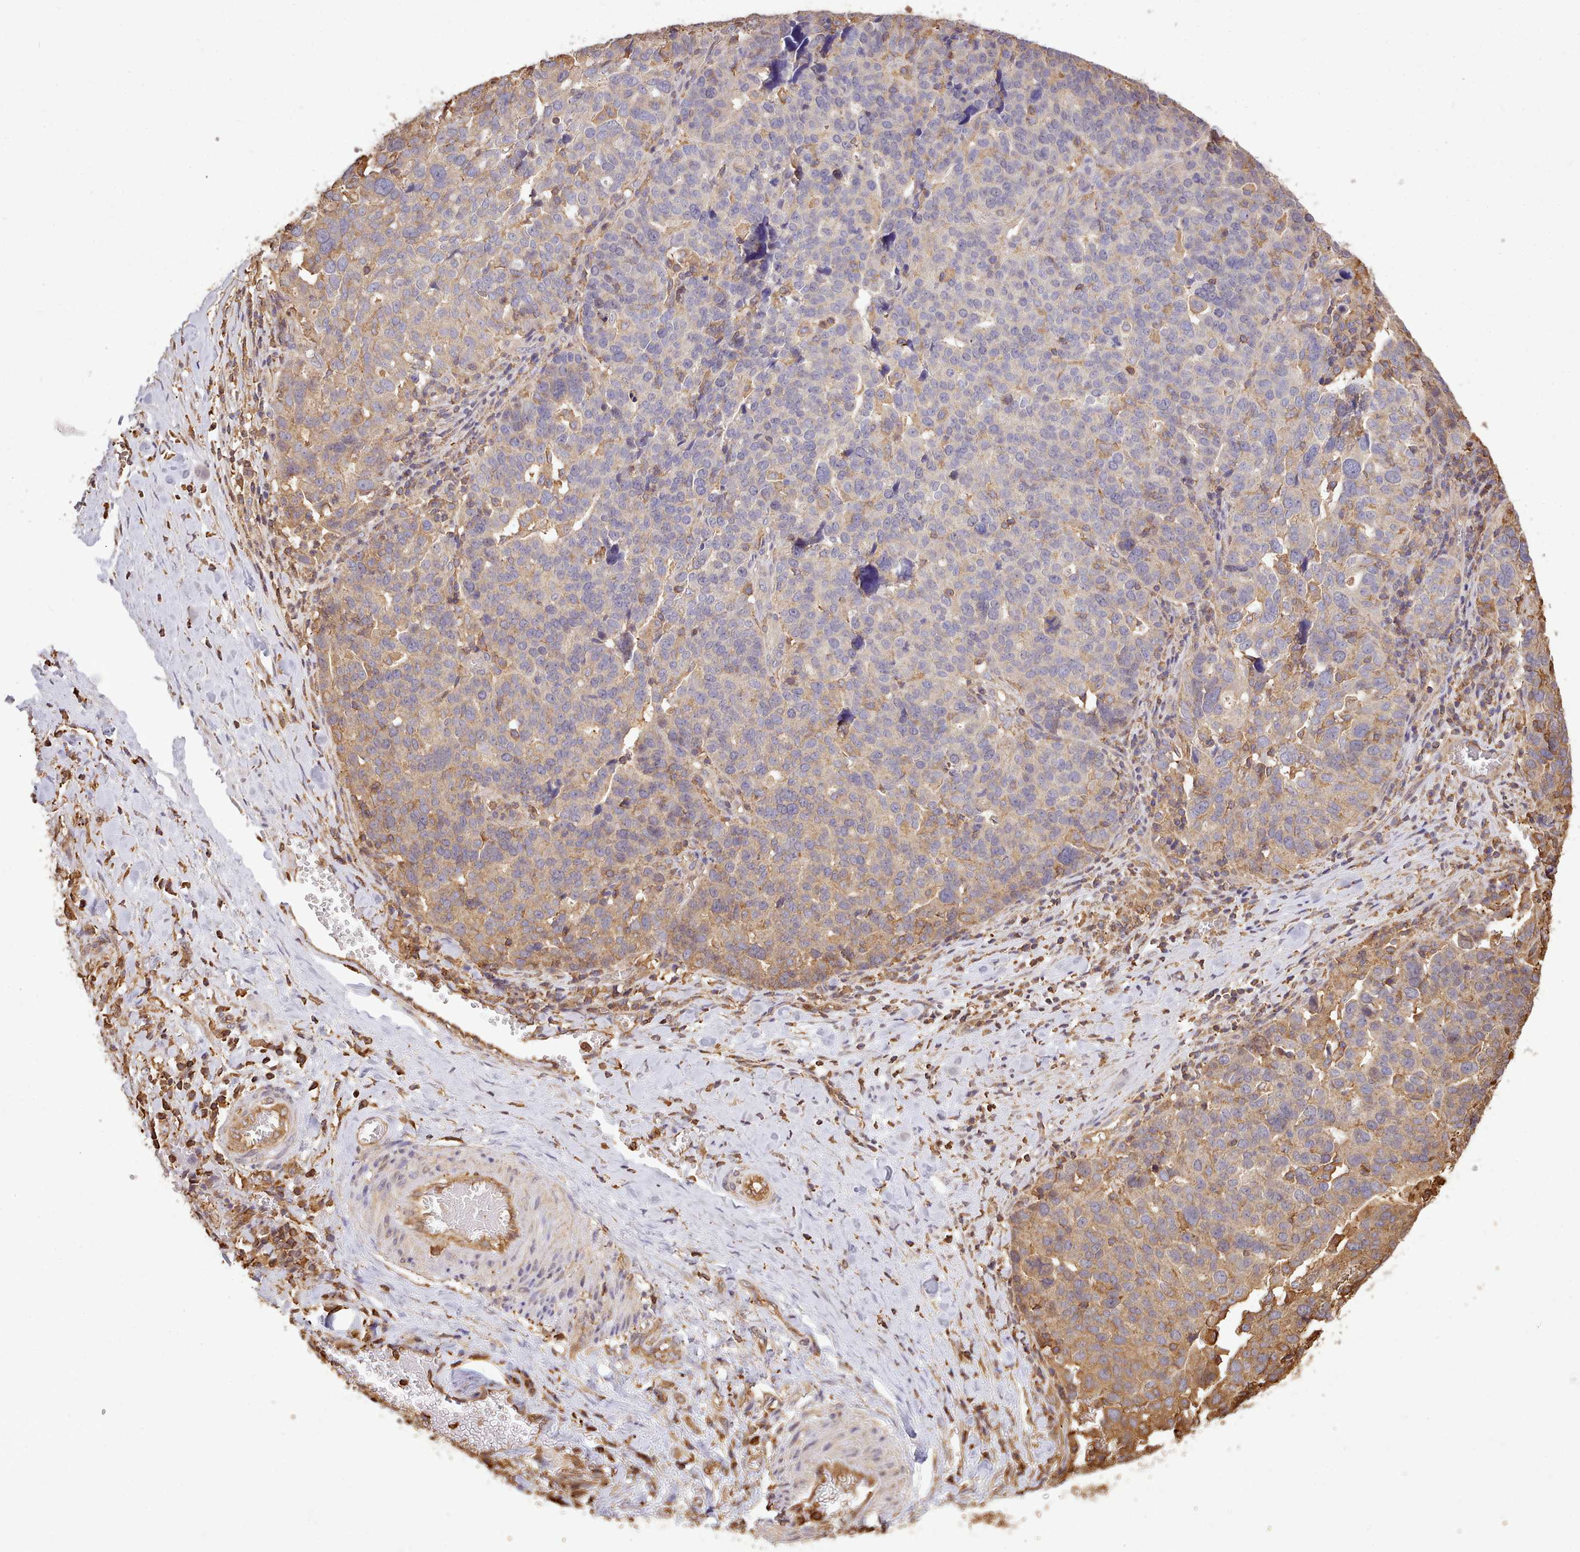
{"staining": {"intensity": "moderate", "quantity": "25%-75%", "location": "cytoplasmic/membranous"}, "tissue": "ovarian cancer", "cell_type": "Tumor cells", "image_type": "cancer", "snomed": [{"axis": "morphology", "description": "Cystadenocarcinoma, serous, NOS"}, {"axis": "topography", "description": "Ovary"}], "caption": "Serous cystadenocarcinoma (ovarian) stained with immunohistochemistry exhibits moderate cytoplasmic/membranous positivity in approximately 25%-75% of tumor cells.", "gene": "CAPZA1", "patient": {"sex": "female", "age": 59}}